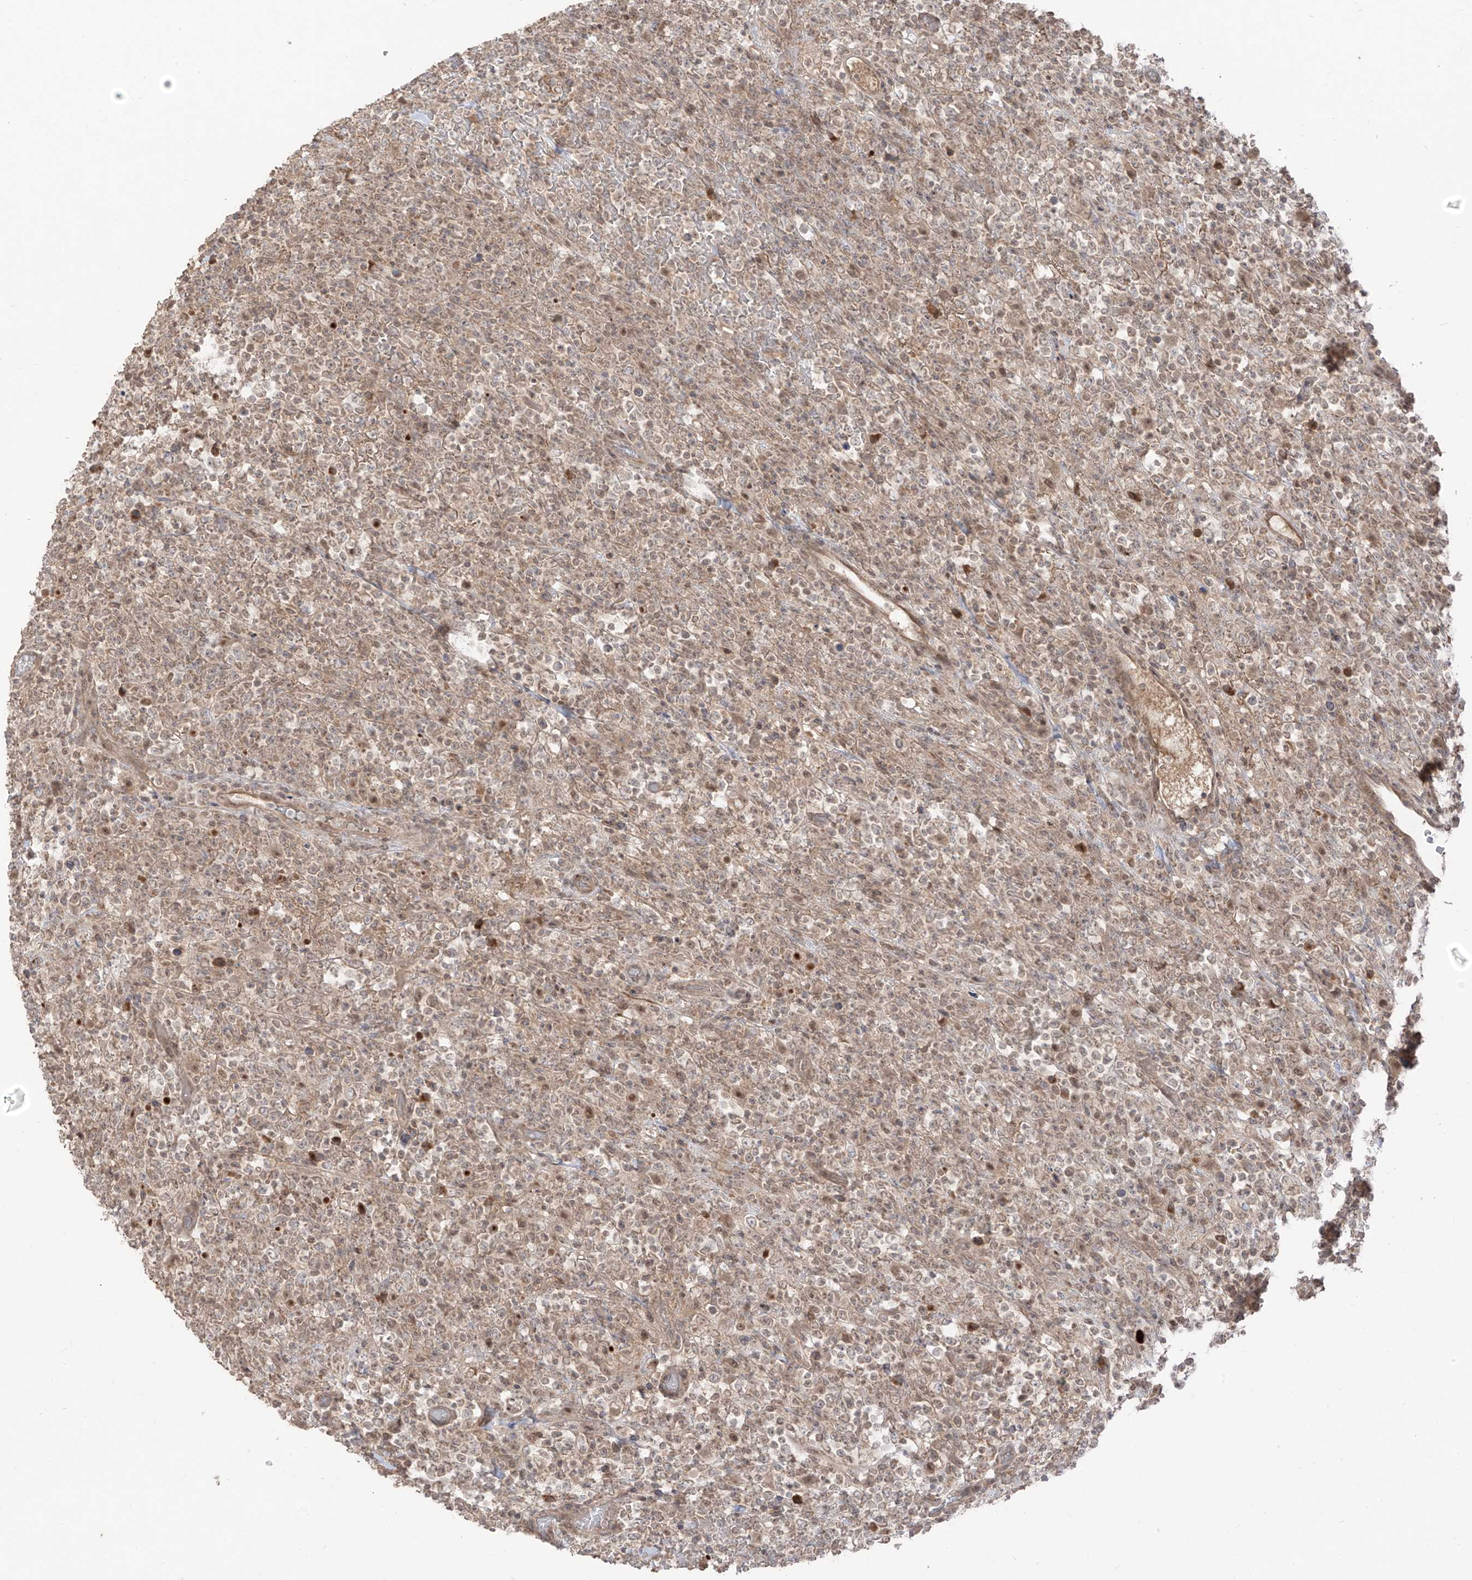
{"staining": {"intensity": "weak", "quantity": "25%-75%", "location": "cytoplasmic/membranous,nuclear"}, "tissue": "lymphoma", "cell_type": "Tumor cells", "image_type": "cancer", "snomed": [{"axis": "morphology", "description": "Malignant lymphoma, non-Hodgkin's type, High grade"}, {"axis": "topography", "description": "Colon"}], "caption": "DAB immunohistochemical staining of malignant lymphoma, non-Hodgkin's type (high-grade) displays weak cytoplasmic/membranous and nuclear protein positivity in about 25%-75% of tumor cells.", "gene": "COLGALT2", "patient": {"sex": "female", "age": 53}}